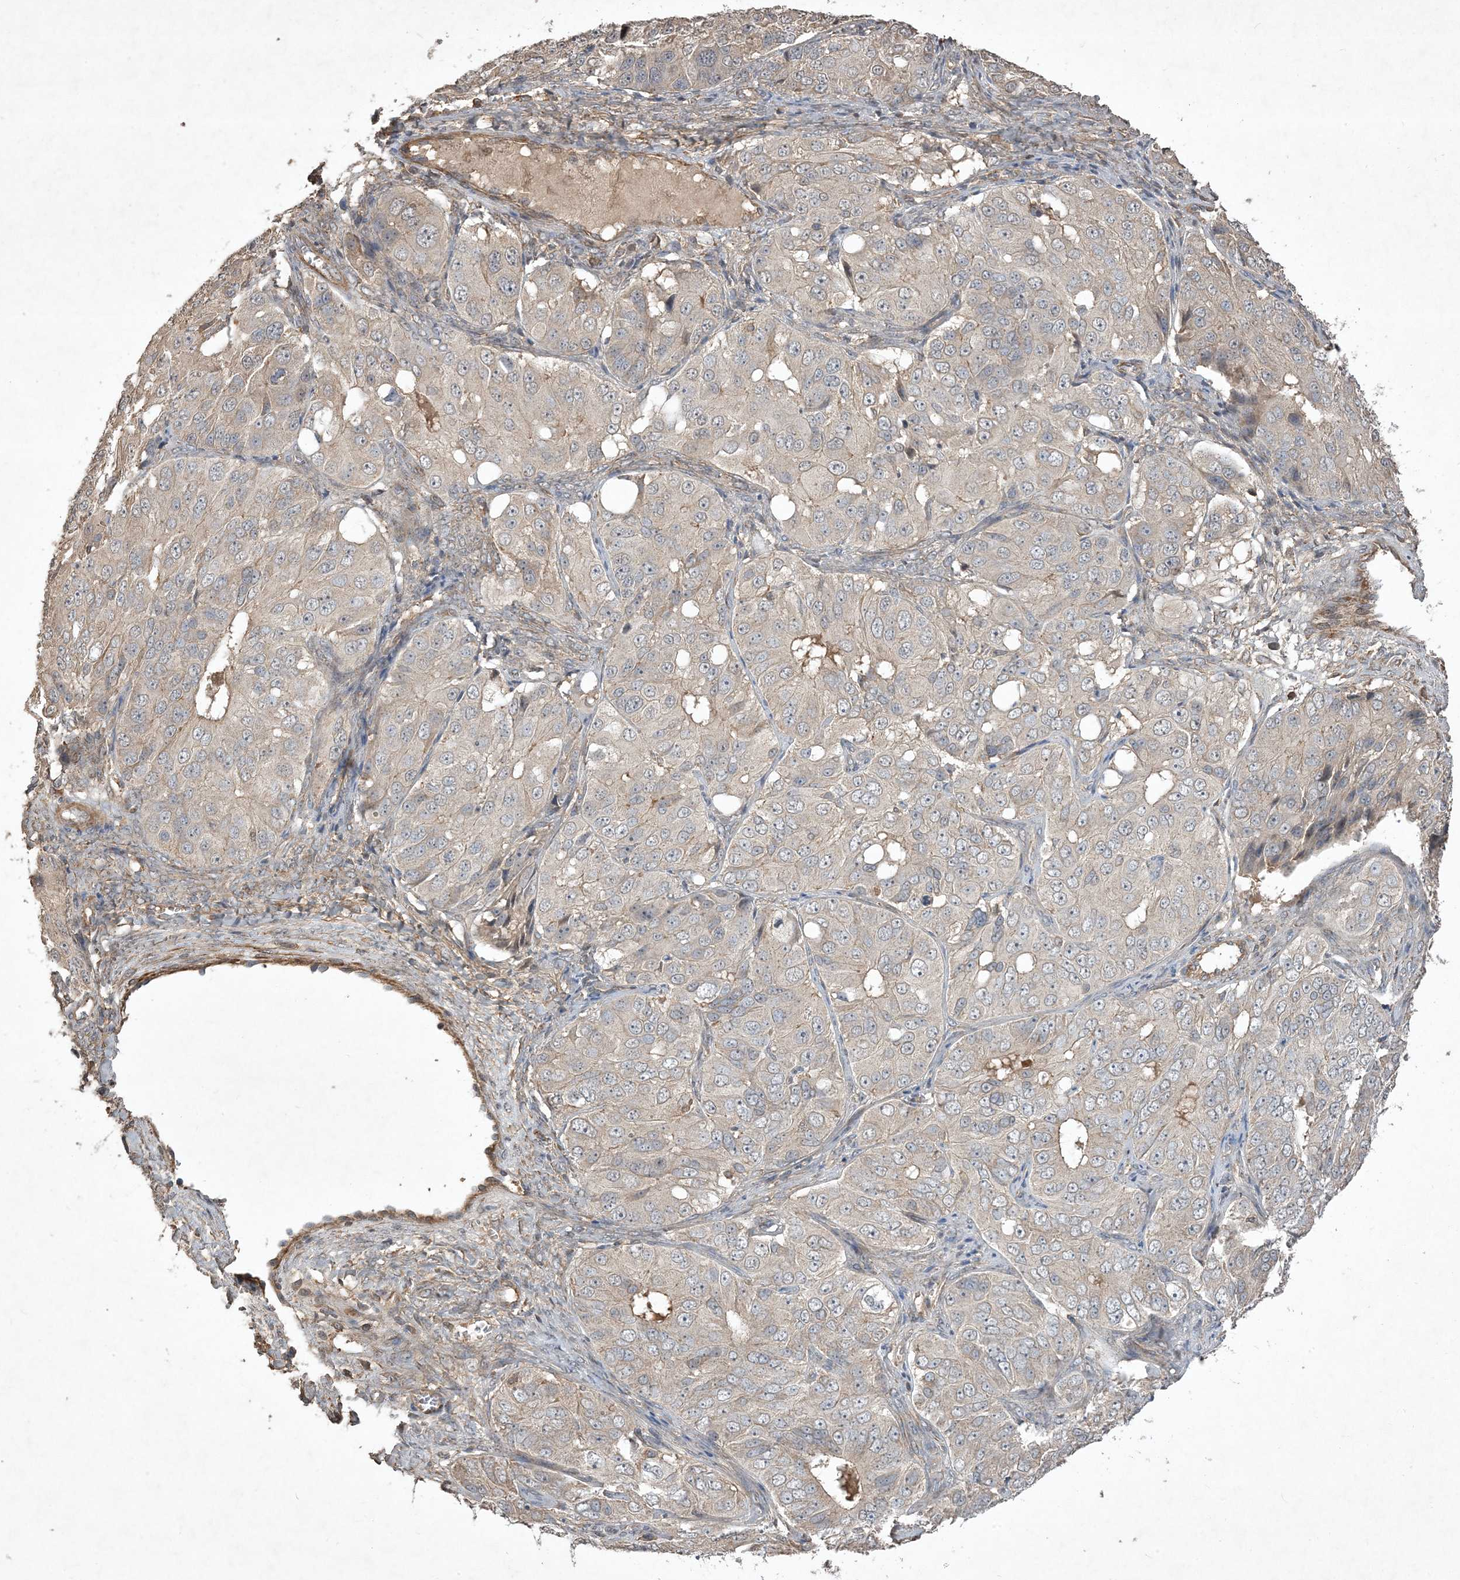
{"staining": {"intensity": "negative", "quantity": "none", "location": "none"}, "tissue": "ovarian cancer", "cell_type": "Tumor cells", "image_type": "cancer", "snomed": [{"axis": "morphology", "description": "Carcinoma, endometroid"}, {"axis": "topography", "description": "Ovary"}], "caption": "IHC histopathology image of neoplastic tissue: human ovarian cancer (endometroid carcinoma) stained with DAB (3,3'-diaminobenzidine) demonstrates no significant protein staining in tumor cells.", "gene": "PRRT3", "patient": {"sex": "female", "age": 51}}